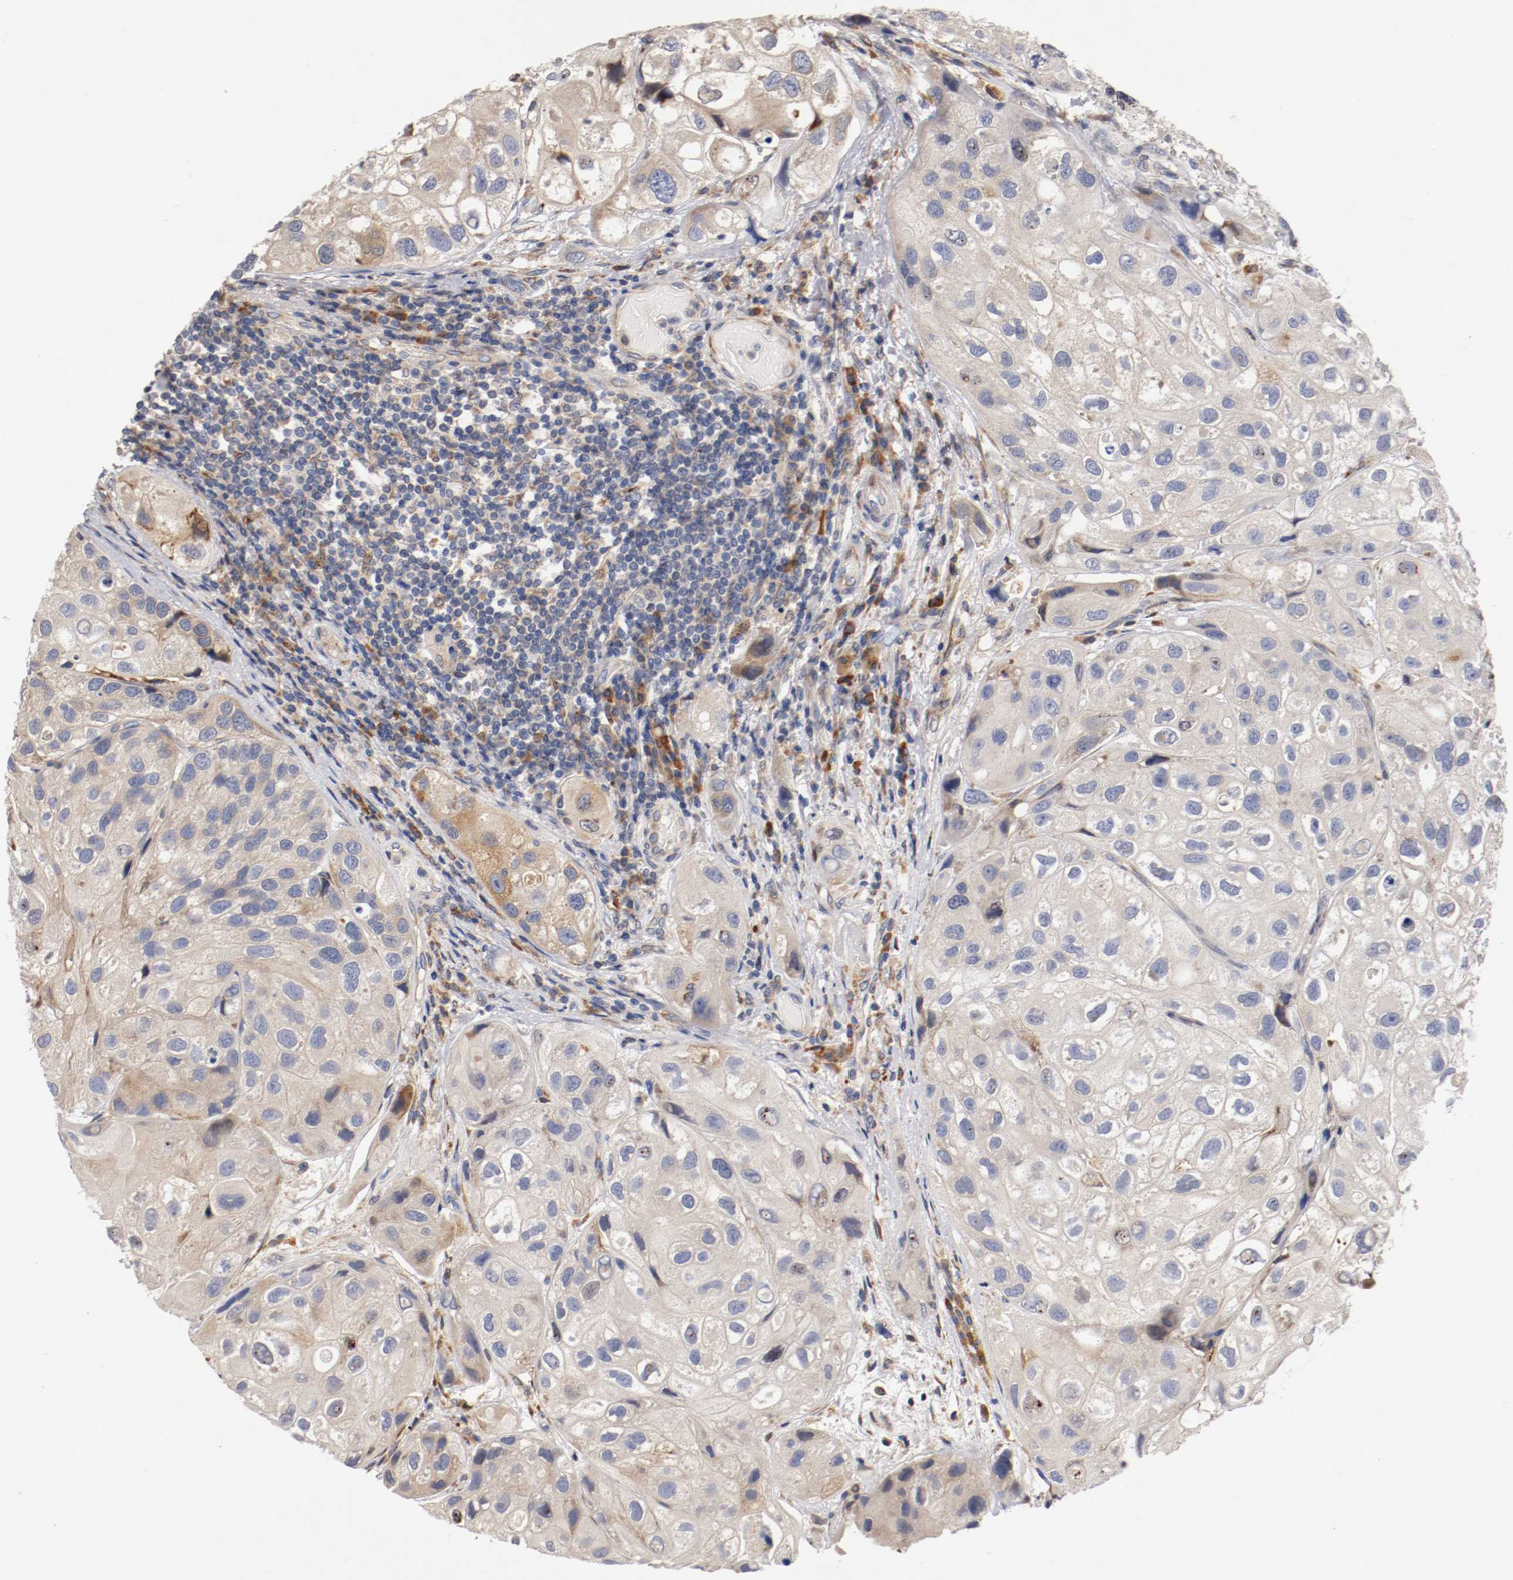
{"staining": {"intensity": "weak", "quantity": ">75%", "location": "cytoplasmic/membranous"}, "tissue": "urothelial cancer", "cell_type": "Tumor cells", "image_type": "cancer", "snomed": [{"axis": "morphology", "description": "Urothelial carcinoma, High grade"}, {"axis": "topography", "description": "Urinary bladder"}], "caption": "A histopathology image of urothelial carcinoma (high-grade) stained for a protein demonstrates weak cytoplasmic/membranous brown staining in tumor cells.", "gene": "TNFSF13", "patient": {"sex": "female", "age": 64}}